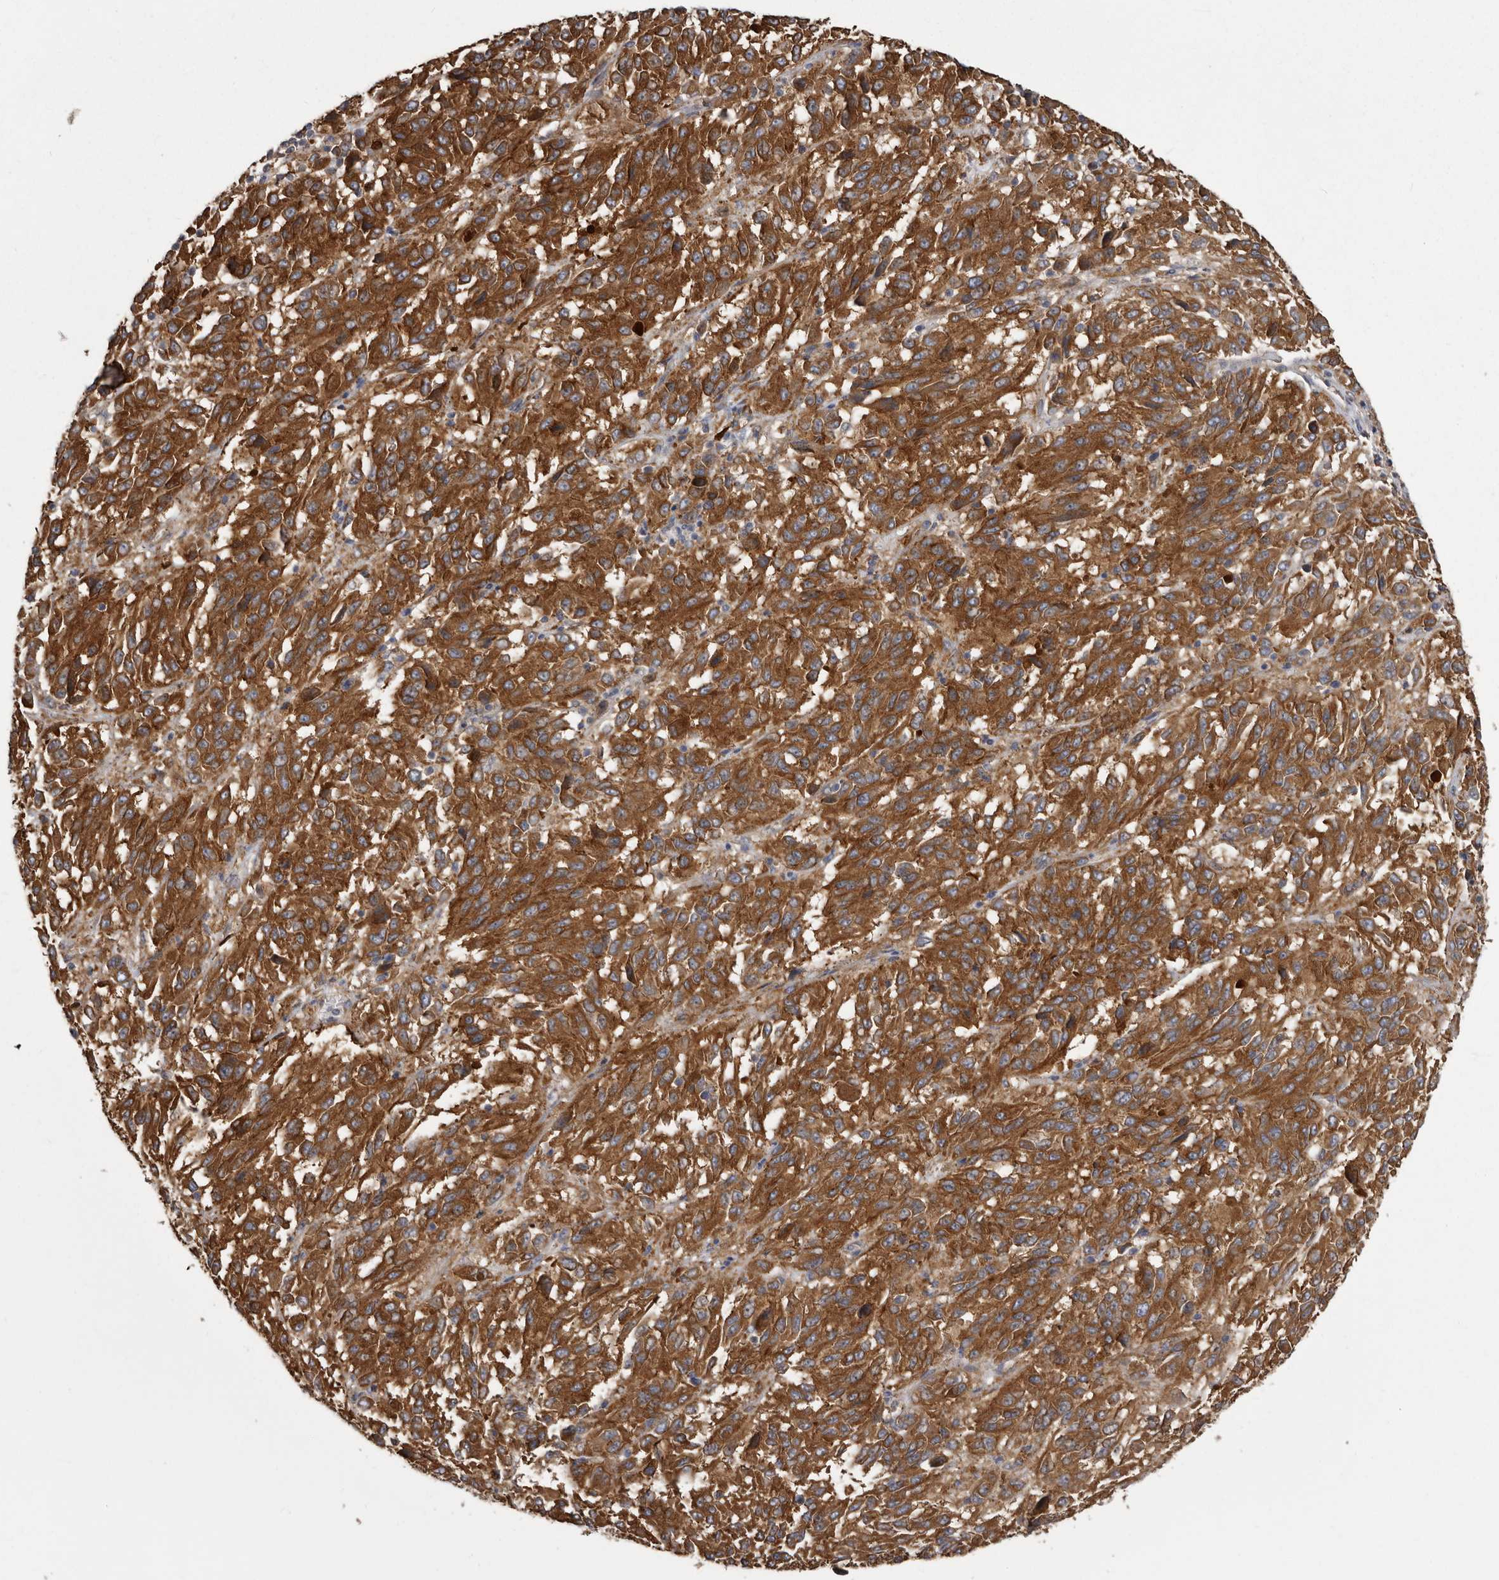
{"staining": {"intensity": "strong", "quantity": ">75%", "location": "cytoplasmic/membranous"}, "tissue": "melanoma", "cell_type": "Tumor cells", "image_type": "cancer", "snomed": [{"axis": "morphology", "description": "Malignant melanoma, Metastatic site"}, {"axis": "topography", "description": "Lung"}], "caption": "Melanoma was stained to show a protein in brown. There is high levels of strong cytoplasmic/membranous expression in approximately >75% of tumor cells.", "gene": "ENAH", "patient": {"sex": "male", "age": 64}}